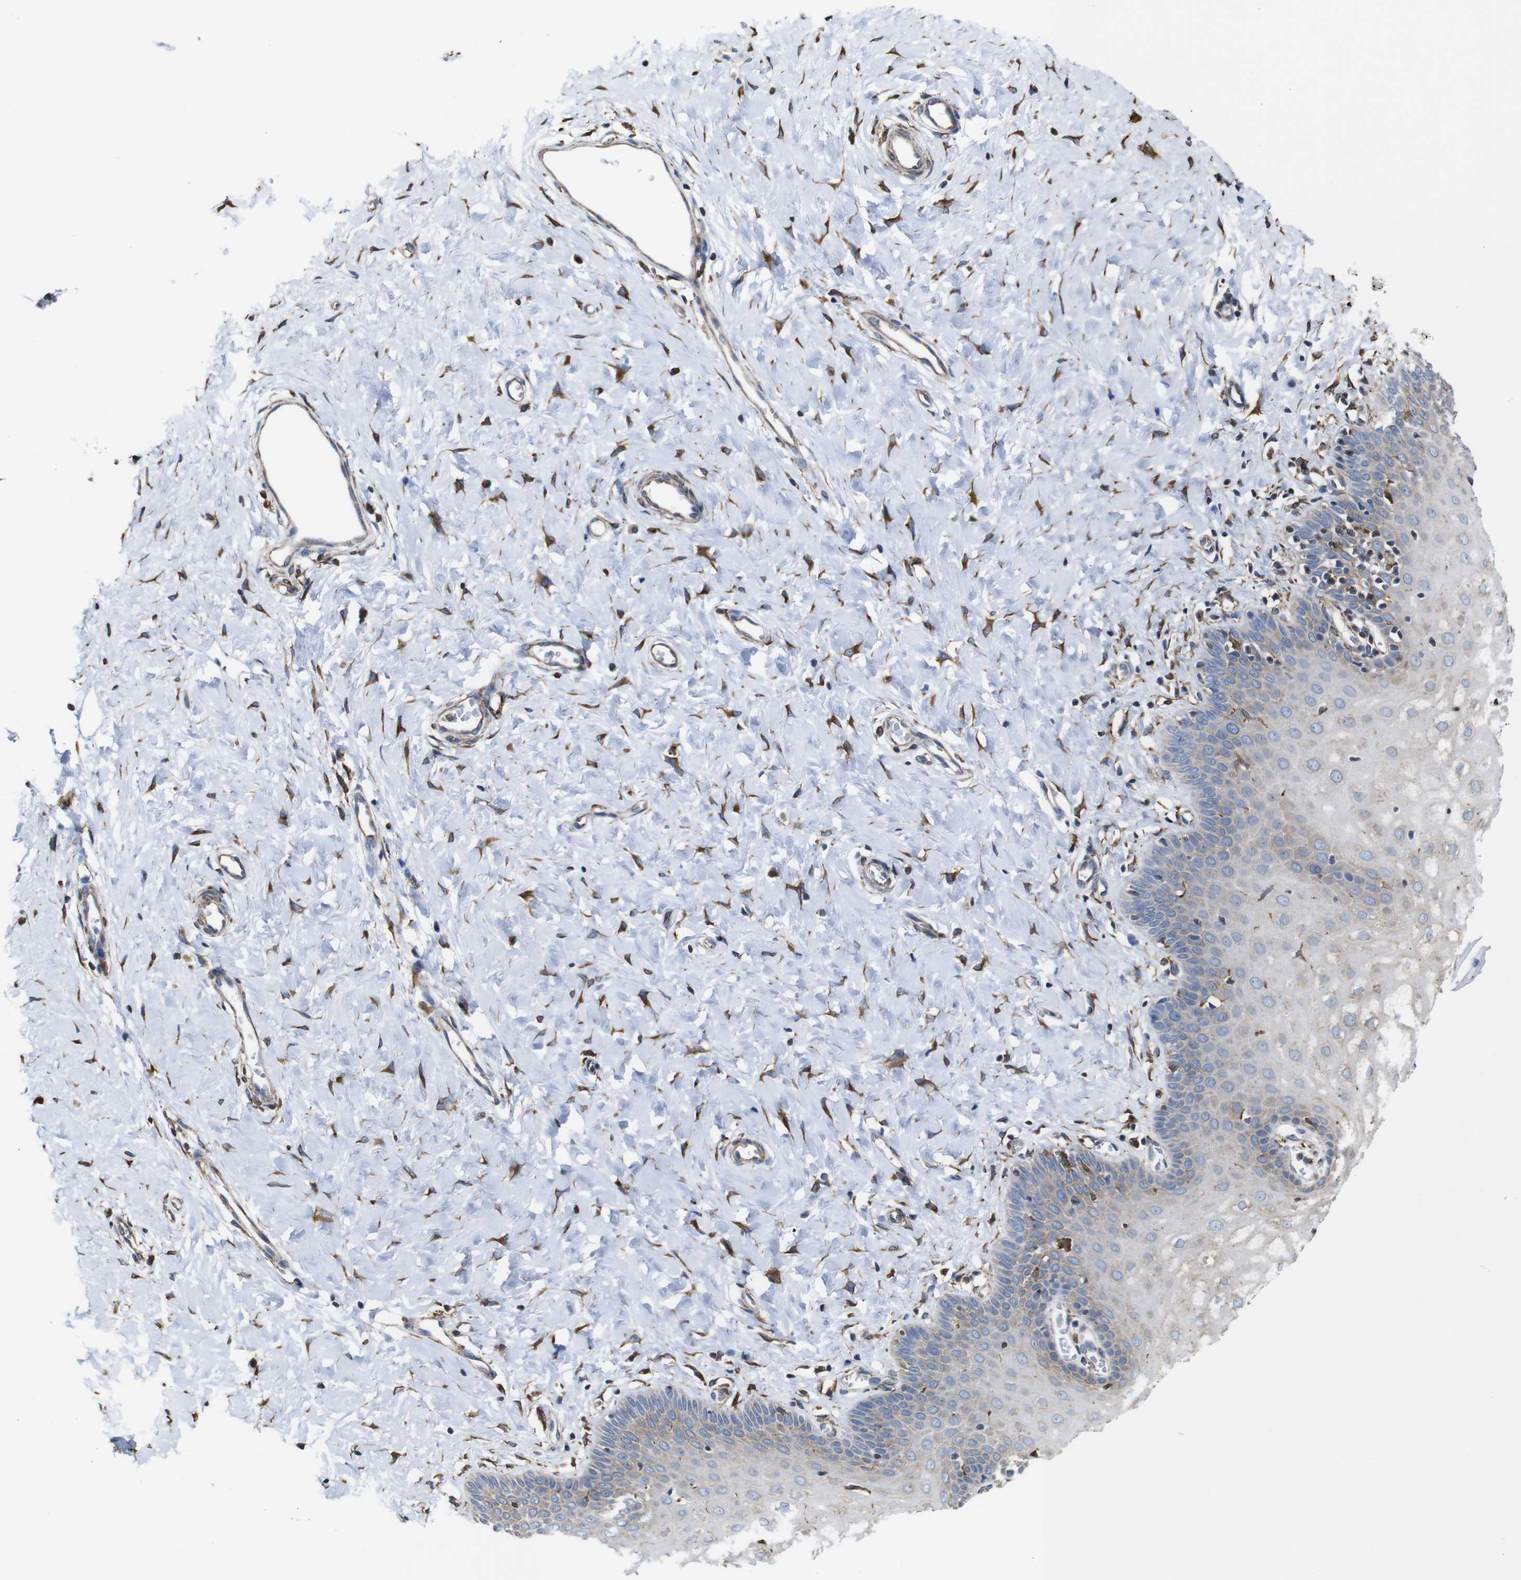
{"staining": {"intensity": "weak", "quantity": ">75%", "location": "cytoplasmic/membranous"}, "tissue": "cervix", "cell_type": "Glandular cells", "image_type": "normal", "snomed": [{"axis": "morphology", "description": "Normal tissue, NOS"}, {"axis": "topography", "description": "Cervix"}], "caption": "Immunohistochemical staining of benign human cervix exhibits >75% levels of weak cytoplasmic/membranous protein staining in approximately >75% of glandular cells. (DAB (3,3'-diaminobenzidine) = brown stain, brightfield microscopy at high magnification).", "gene": "PPIB", "patient": {"sex": "female", "age": 55}}